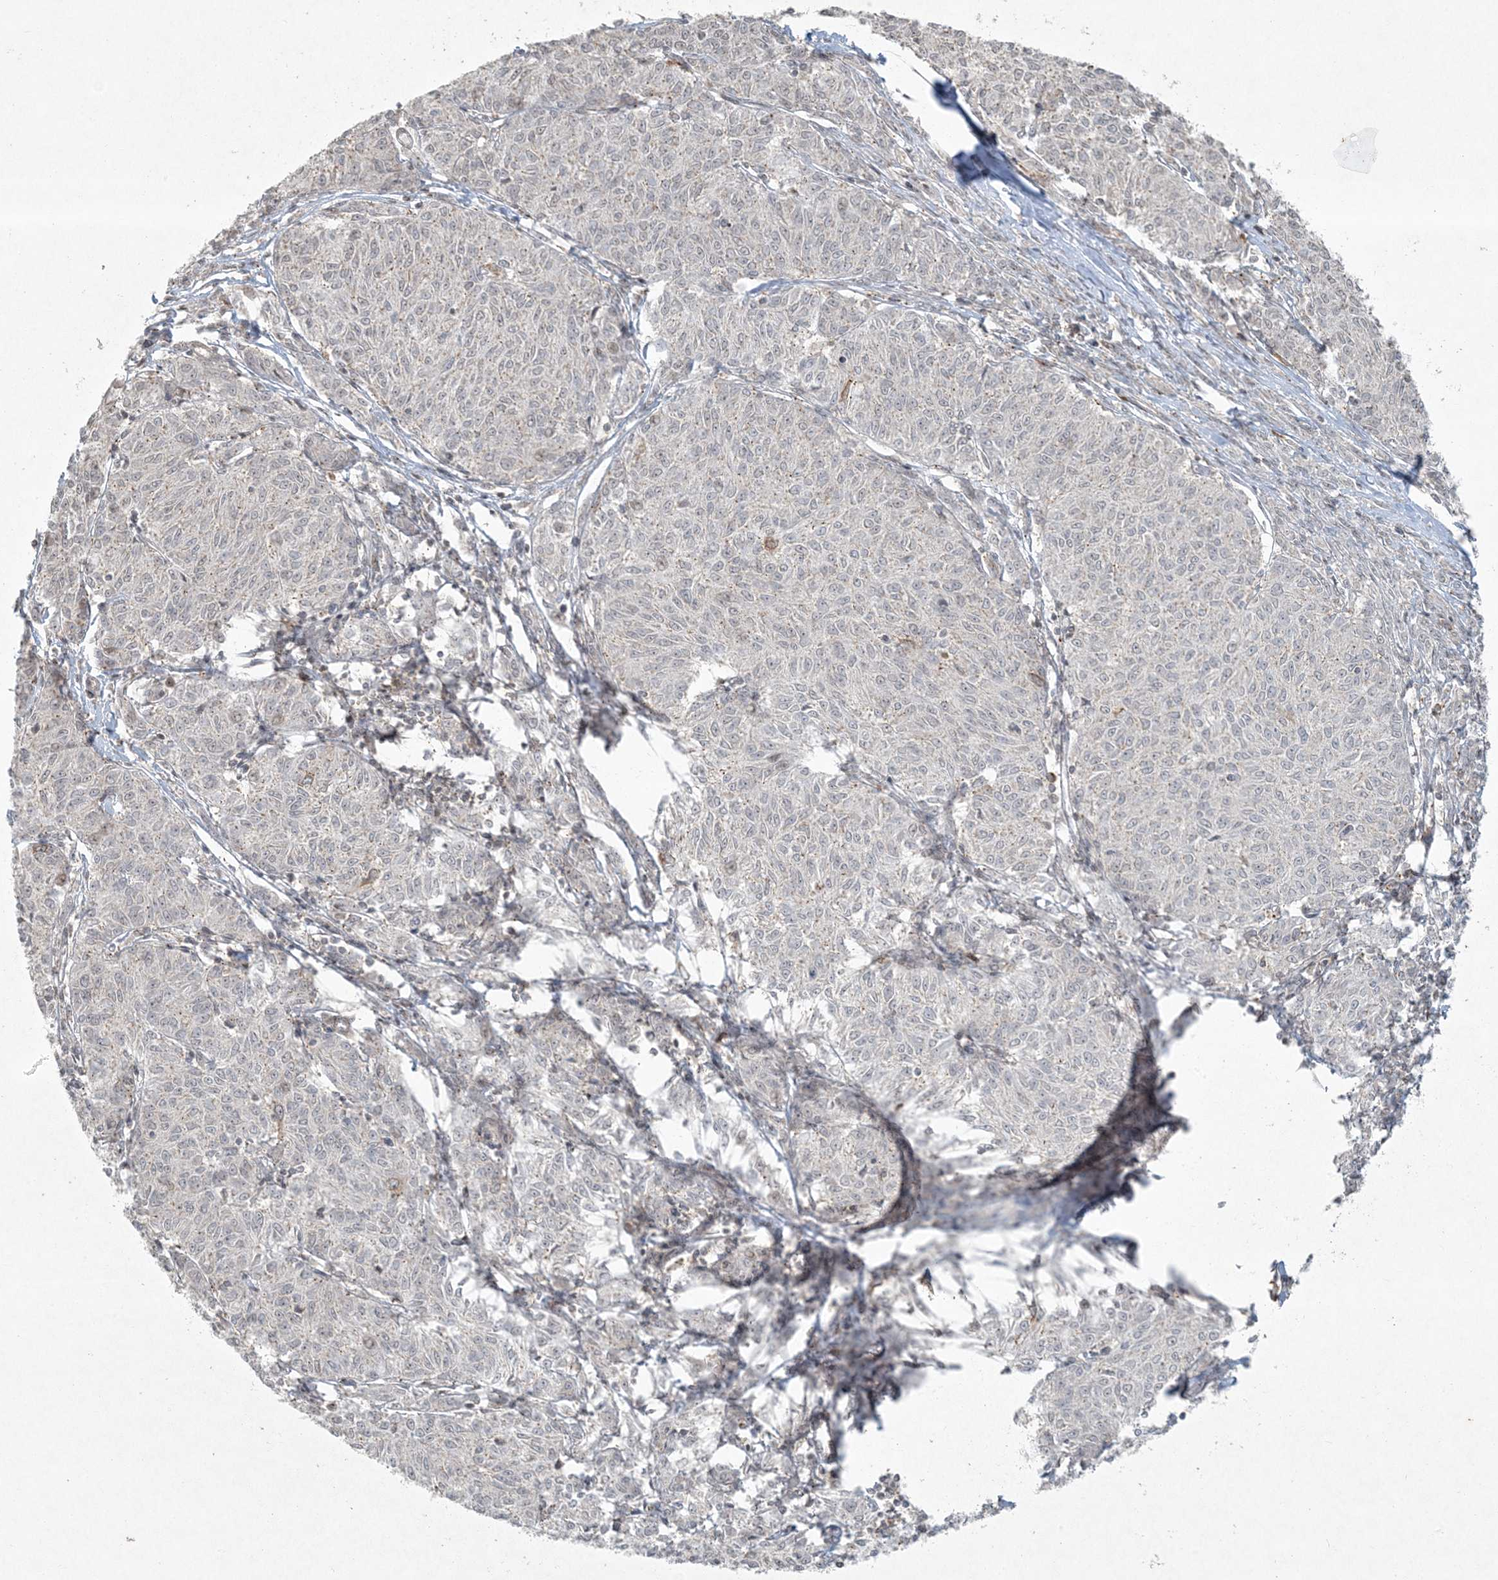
{"staining": {"intensity": "negative", "quantity": "none", "location": "none"}, "tissue": "melanoma", "cell_type": "Tumor cells", "image_type": "cancer", "snomed": [{"axis": "morphology", "description": "Malignant melanoma, NOS"}, {"axis": "topography", "description": "Skin"}], "caption": "Tumor cells show no significant expression in malignant melanoma.", "gene": "ZNF263", "patient": {"sex": "female", "age": 72}}